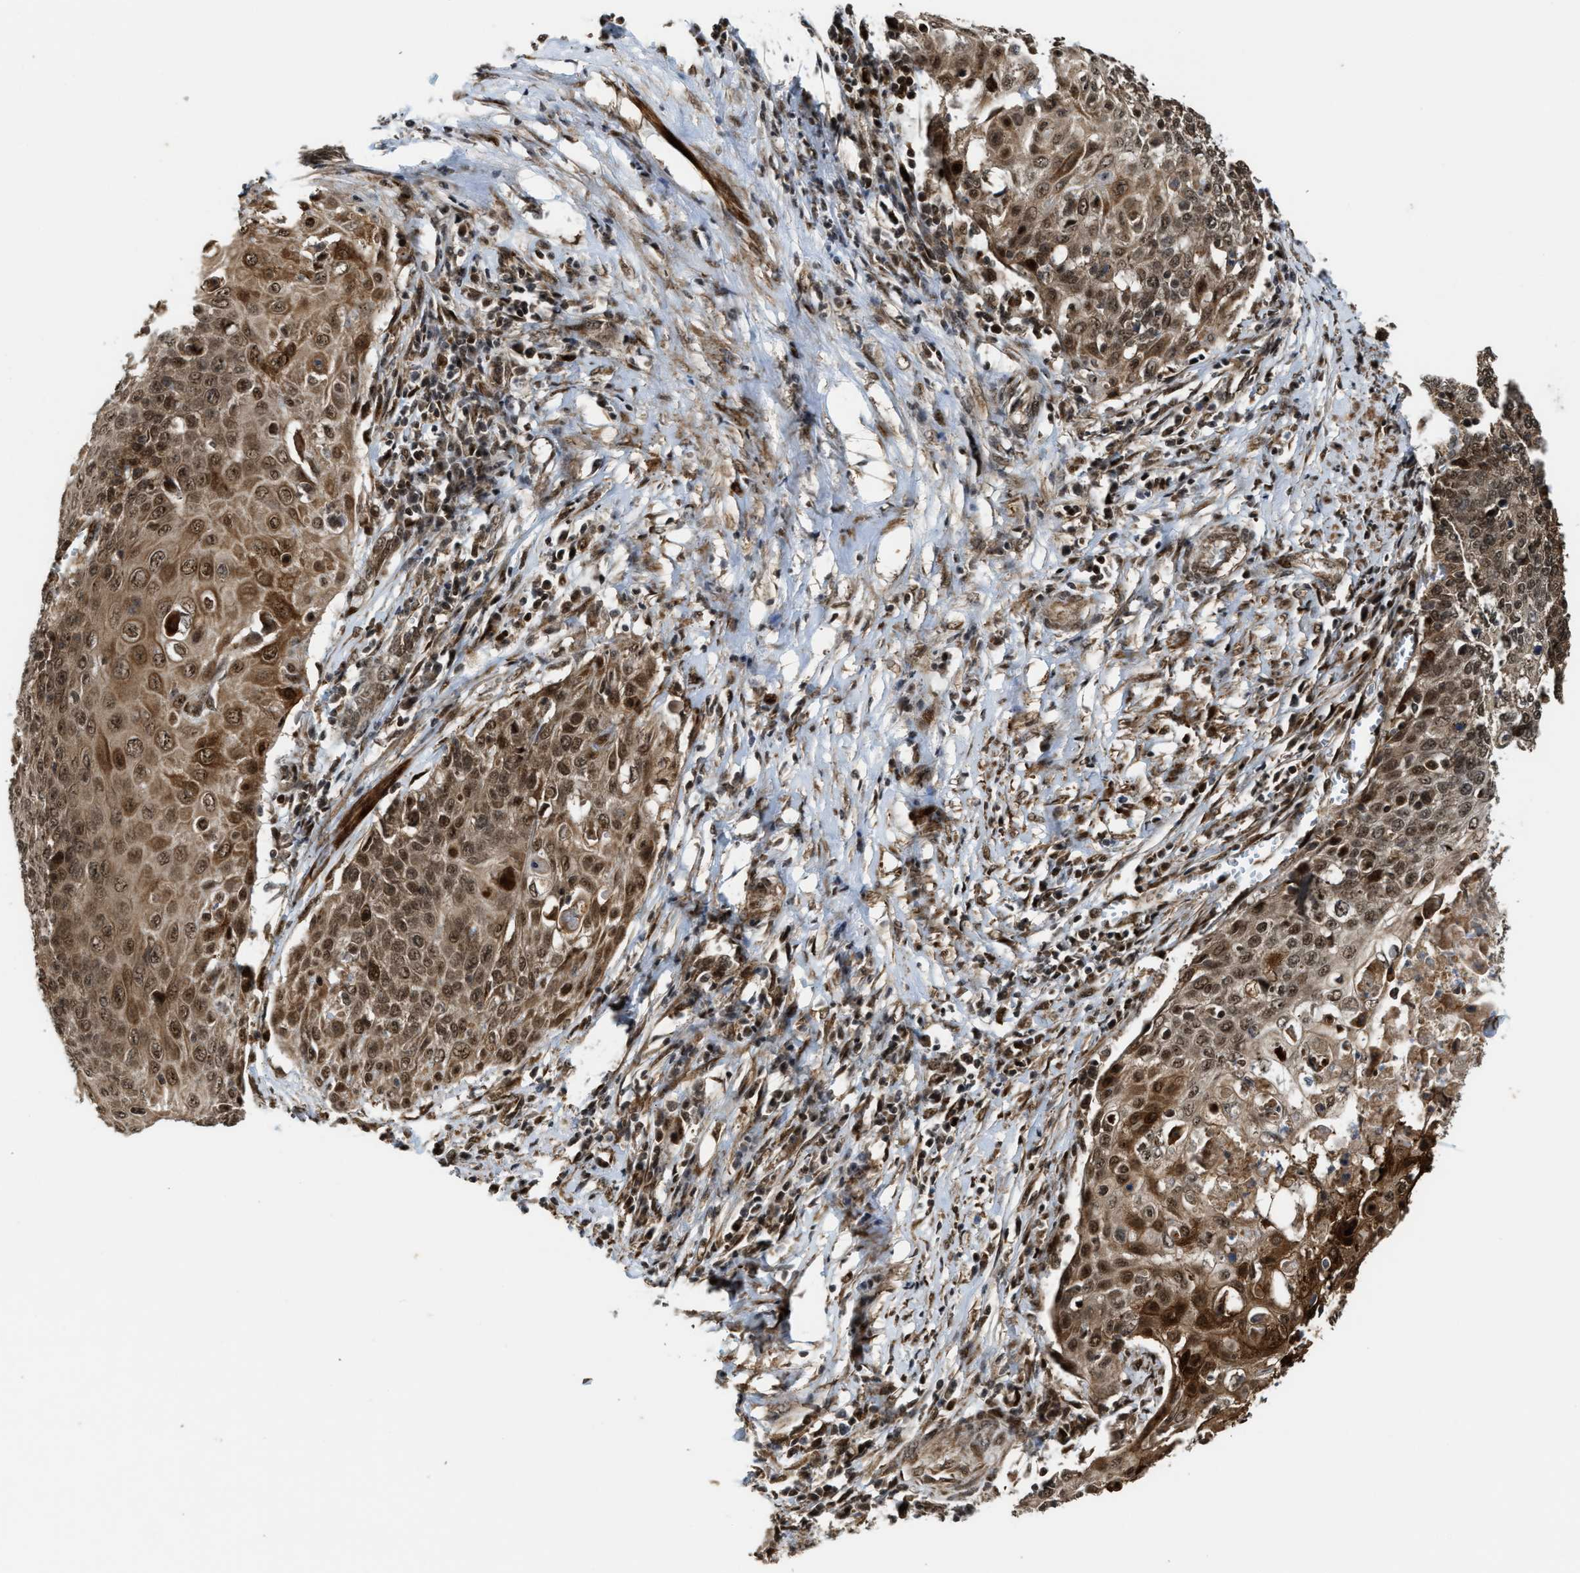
{"staining": {"intensity": "moderate", "quantity": ">75%", "location": "cytoplasmic/membranous,nuclear"}, "tissue": "cervical cancer", "cell_type": "Tumor cells", "image_type": "cancer", "snomed": [{"axis": "morphology", "description": "Squamous cell carcinoma, NOS"}, {"axis": "topography", "description": "Cervix"}], "caption": "Immunohistochemical staining of cervical cancer (squamous cell carcinoma) exhibits moderate cytoplasmic/membranous and nuclear protein positivity in approximately >75% of tumor cells.", "gene": "ZNF250", "patient": {"sex": "female", "age": 39}}